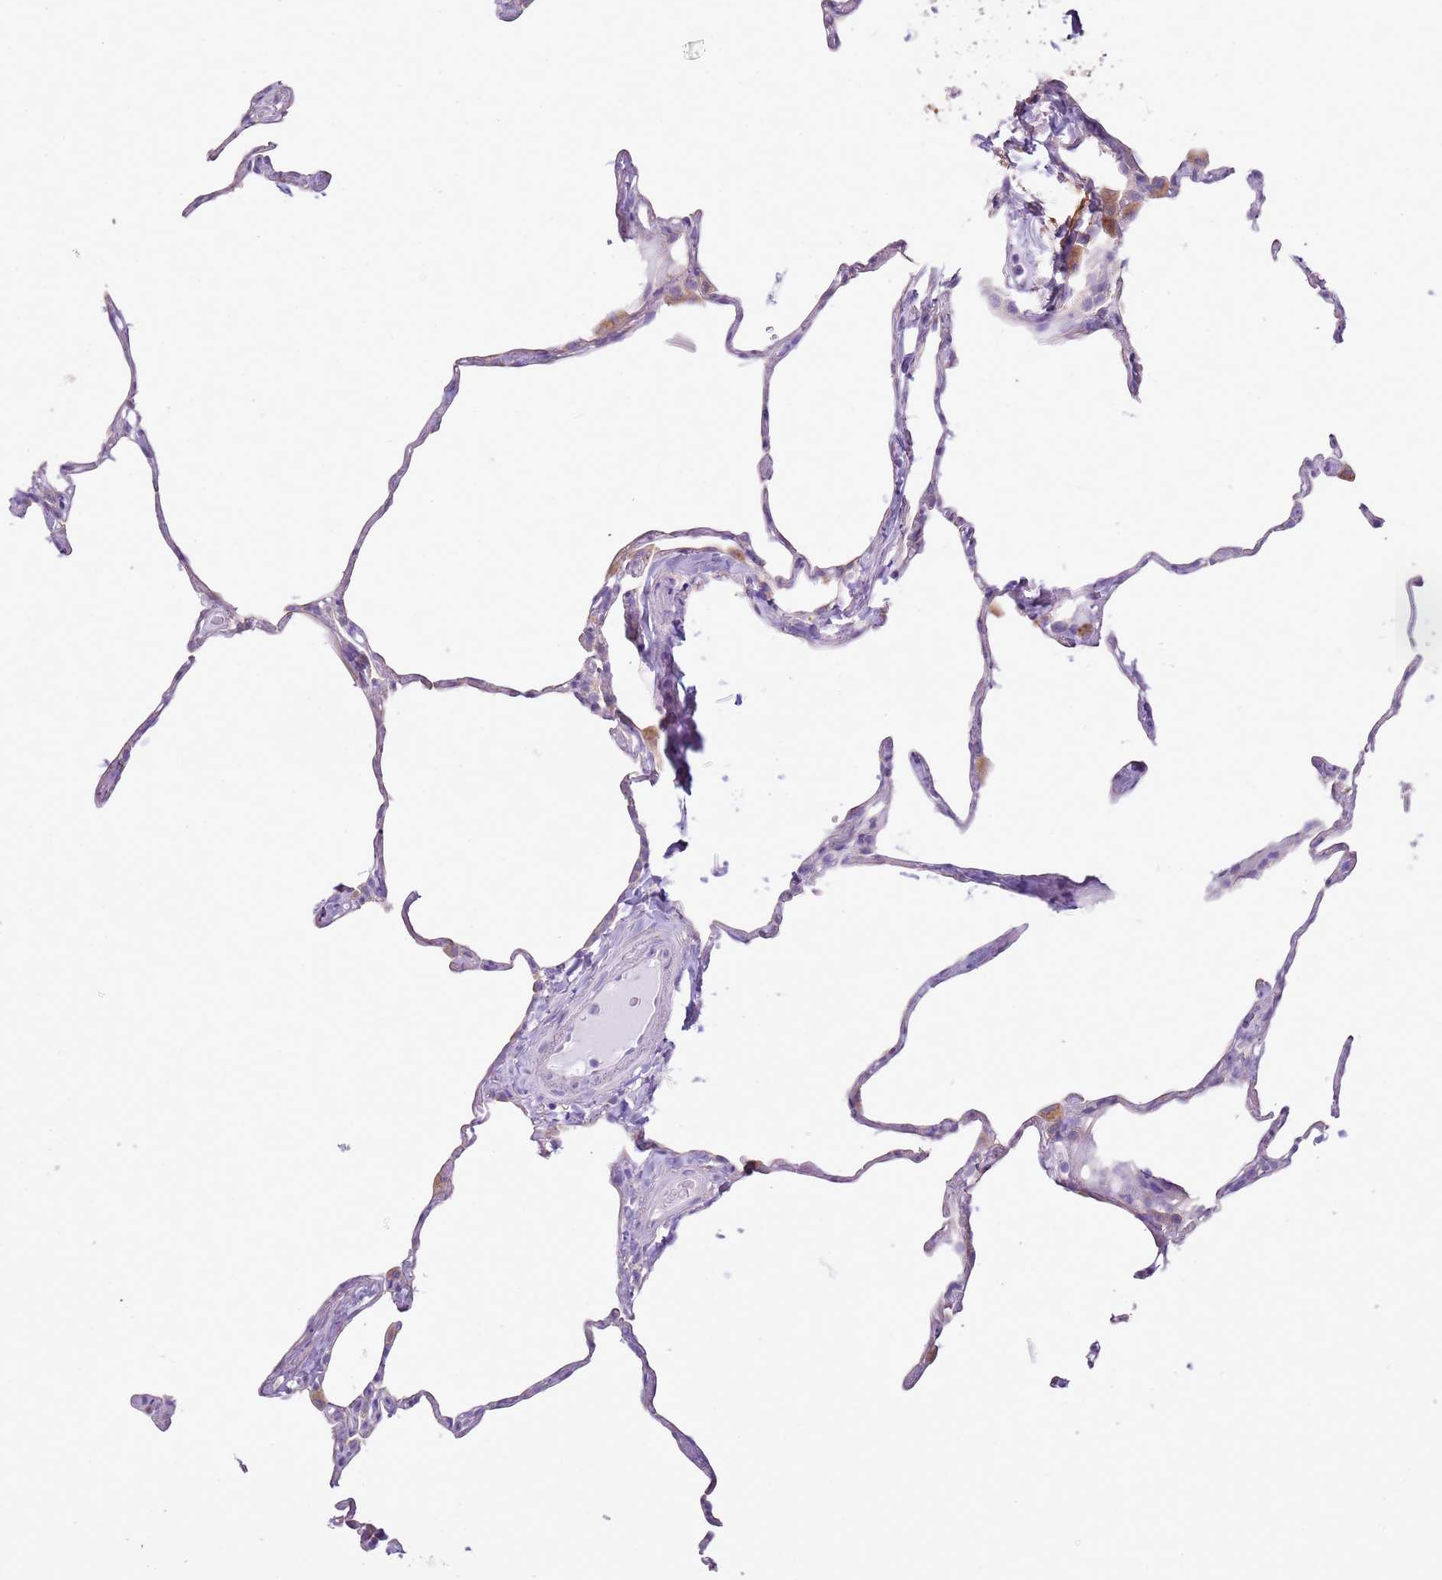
{"staining": {"intensity": "negative", "quantity": "none", "location": "none"}, "tissue": "lung", "cell_type": "Alveolar cells", "image_type": "normal", "snomed": [{"axis": "morphology", "description": "Normal tissue, NOS"}, {"axis": "topography", "description": "Lung"}], "caption": "The micrograph reveals no significant staining in alveolar cells of lung.", "gene": "OAF", "patient": {"sex": "male", "age": 65}}